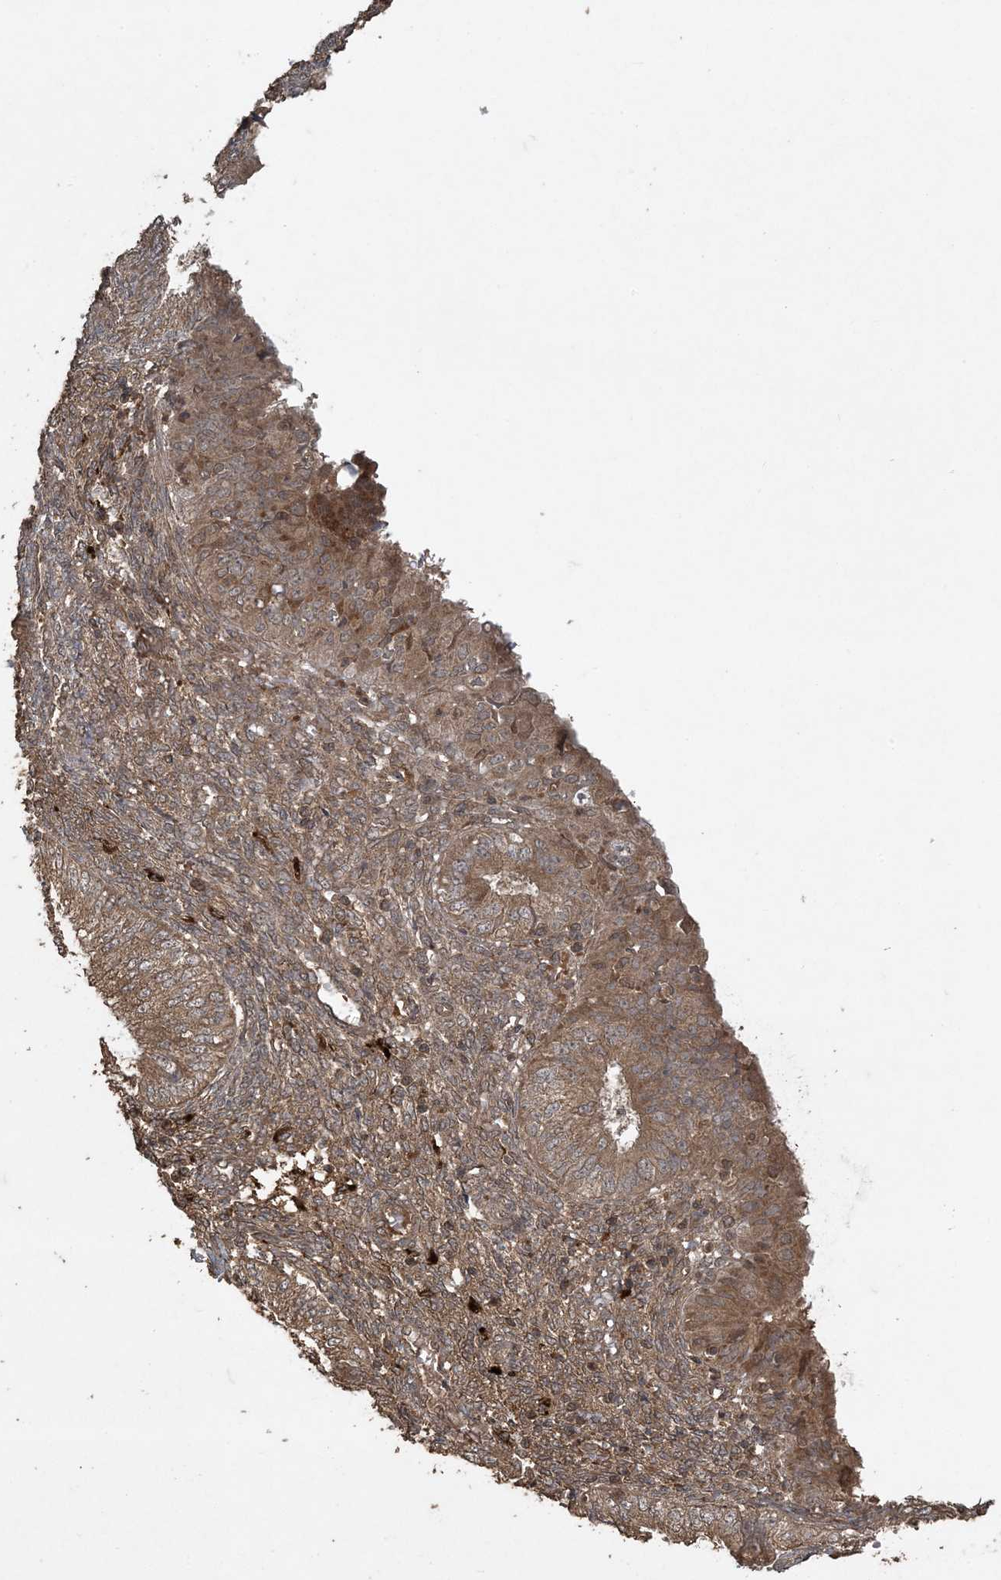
{"staining": {"intensity": "moderate", "quantity": ">75%", "location": "cytoplasmic/membranous"}, "tissue": "endometrial cancer", "cell_type": "Tumor cells", "image_type": "cancer", "snomed": [{"axis": "morphology", "description": "Normal tissue, NOS"}, {"axis": "morphology", "description": "Adenocarcinoma, NOS"}, {"axis": "topography", "description": "Endometrium"}], "caption": "A brown stain shows moderate cytoplasmic/membranous staining of a protein in endometrial adenocarcinoma tumor cells. (brown staining indicates protein expression, while blue staining denotes nuclei).", "gene": "EFCAB8", "patient": {"sex": "female", "age": 53}}